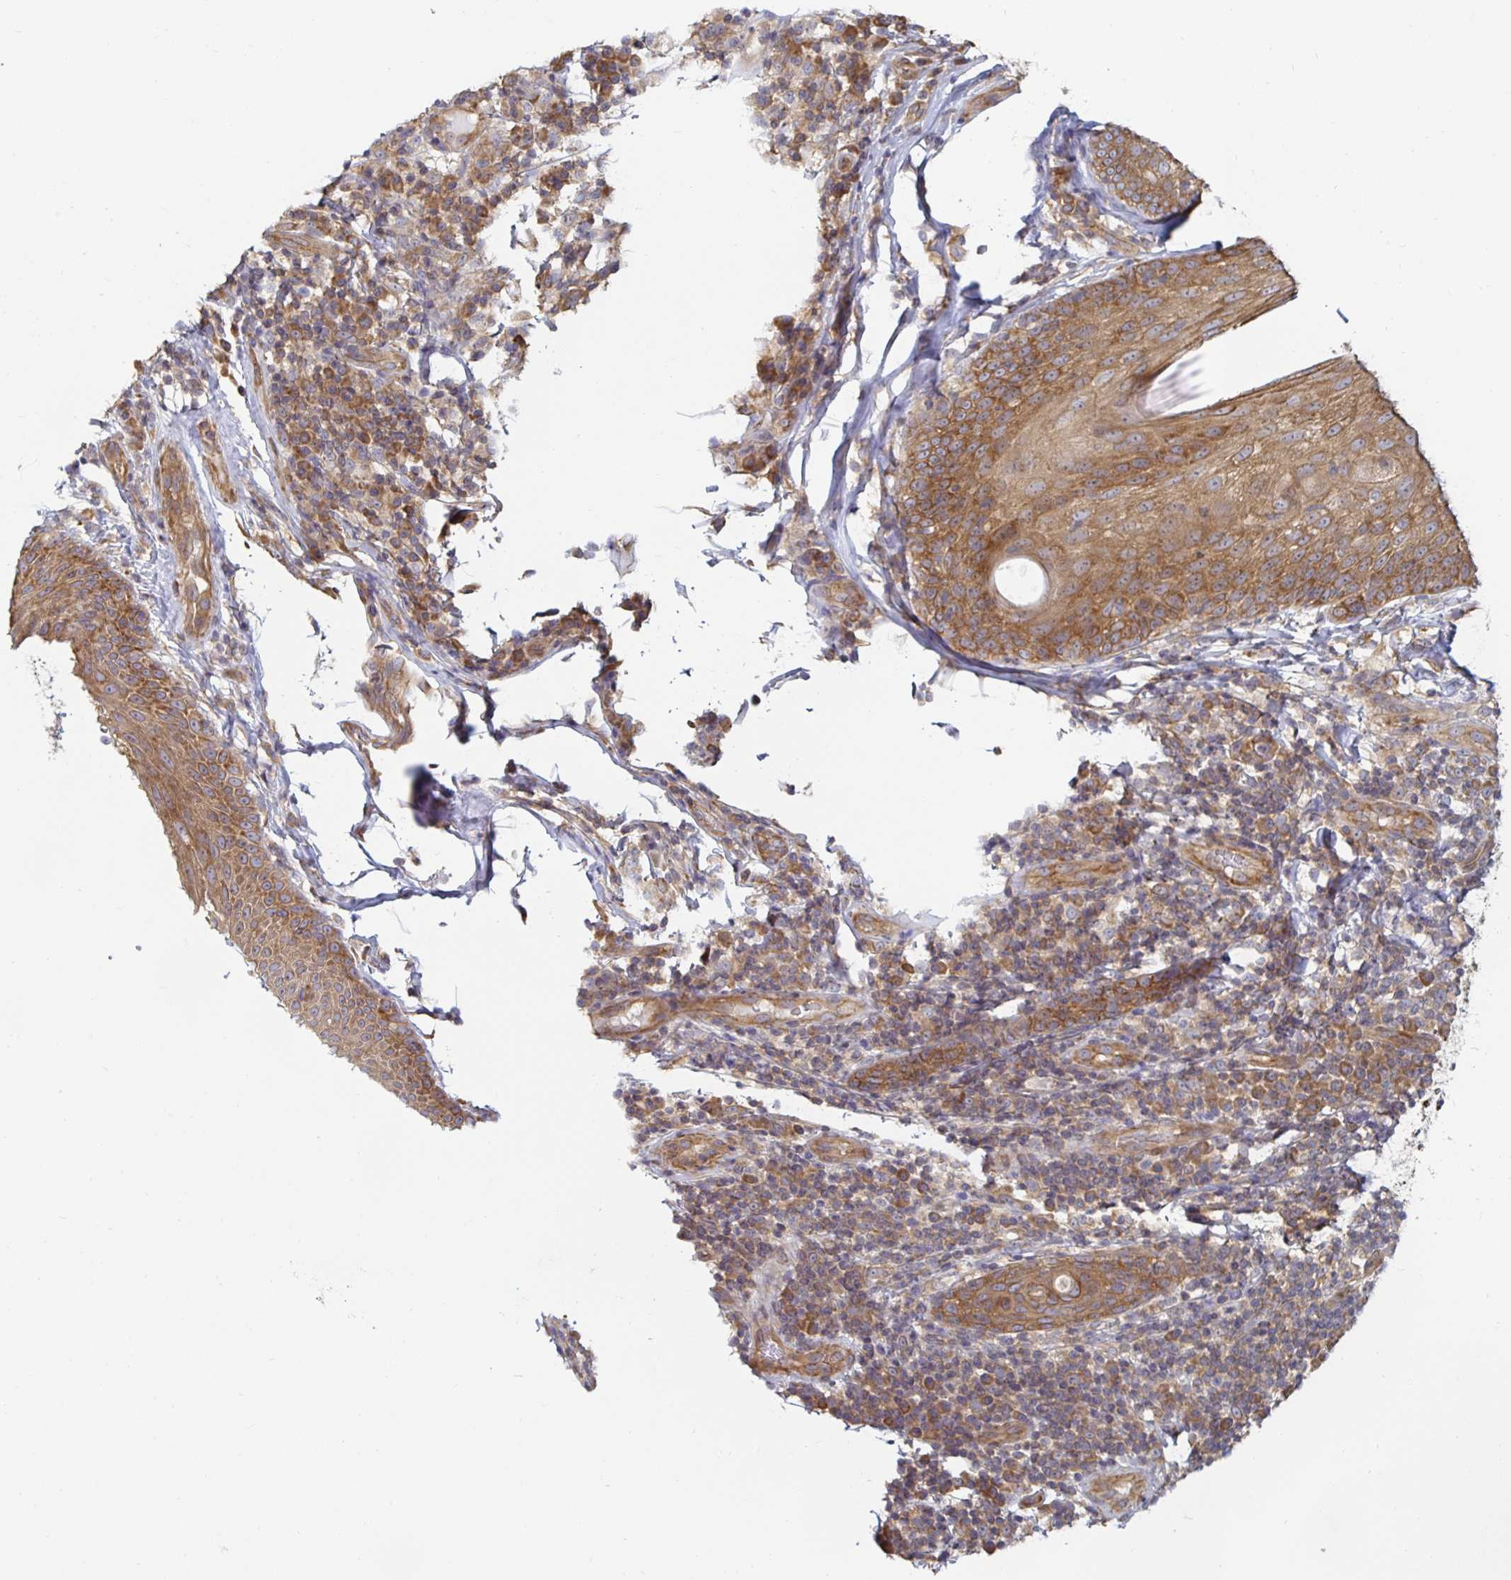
{"staining": {"intensity": "moderate", "quantity": ">75%", "location": "cytoplasmic/membranous"}, "tissue": "melanoma", "cell_type": "Tumor cells", "image_type": "cancer", "snomed": [{"axis": "morphology", "description": "Malignant melanoma, NOS"}, {"axis": "topography", "description": "Skin"}], "caption": "This is a photomicrograph of immunohistochemistry staining of malignant melanoma, which shows moderate positivity in the cytoplasmic/membranous of tumor cells.", "gene": "PDAP1", "patient": {"sex": "male", "age": 85}}